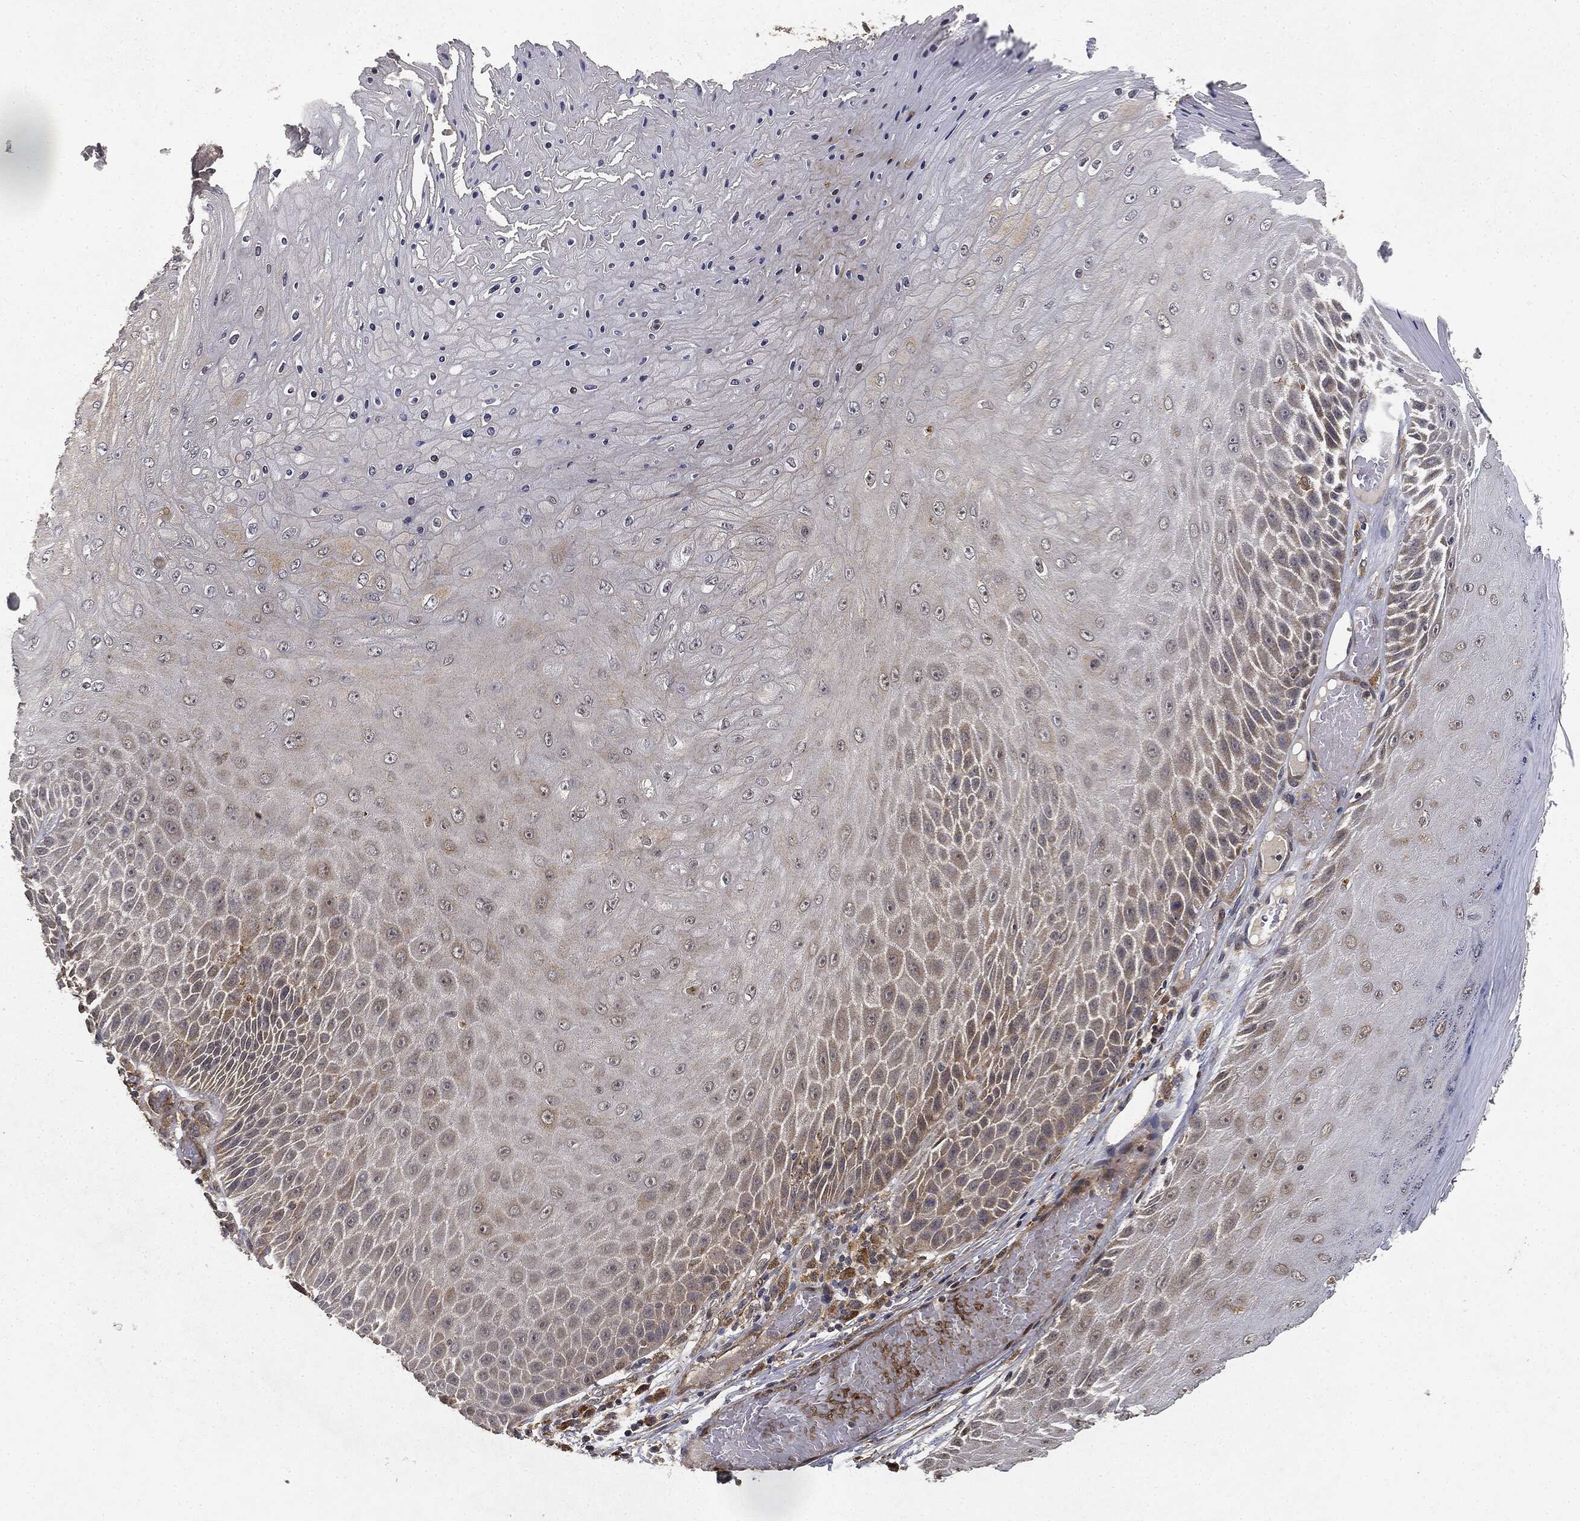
{"staining": {"intensity": "weak", "quantity": "<25%", "location": "cytoplasmic/membranous"}, "tissue": "skin cancer", "cell_type": "Tumor cells", "image_type": "cancer", "snomed": [{"axis": "morphology", "description": "Squamous cell carcinoma, NOS"}, {"axis": "topography", "description": "Skin"}], "caption": "A micrograph of squamous cell carcinoma (skin) stained for a protein exhibits no brown staining in tumor cells. Brightfield microscopy of immunohistochemistry stained with DAB (3,3'-diaminobenzidine) (brown) and hematoxylin (blue), captured at high magnification.", "gene": "MIER2", "patient": {"sex": "male", "age": 62}}